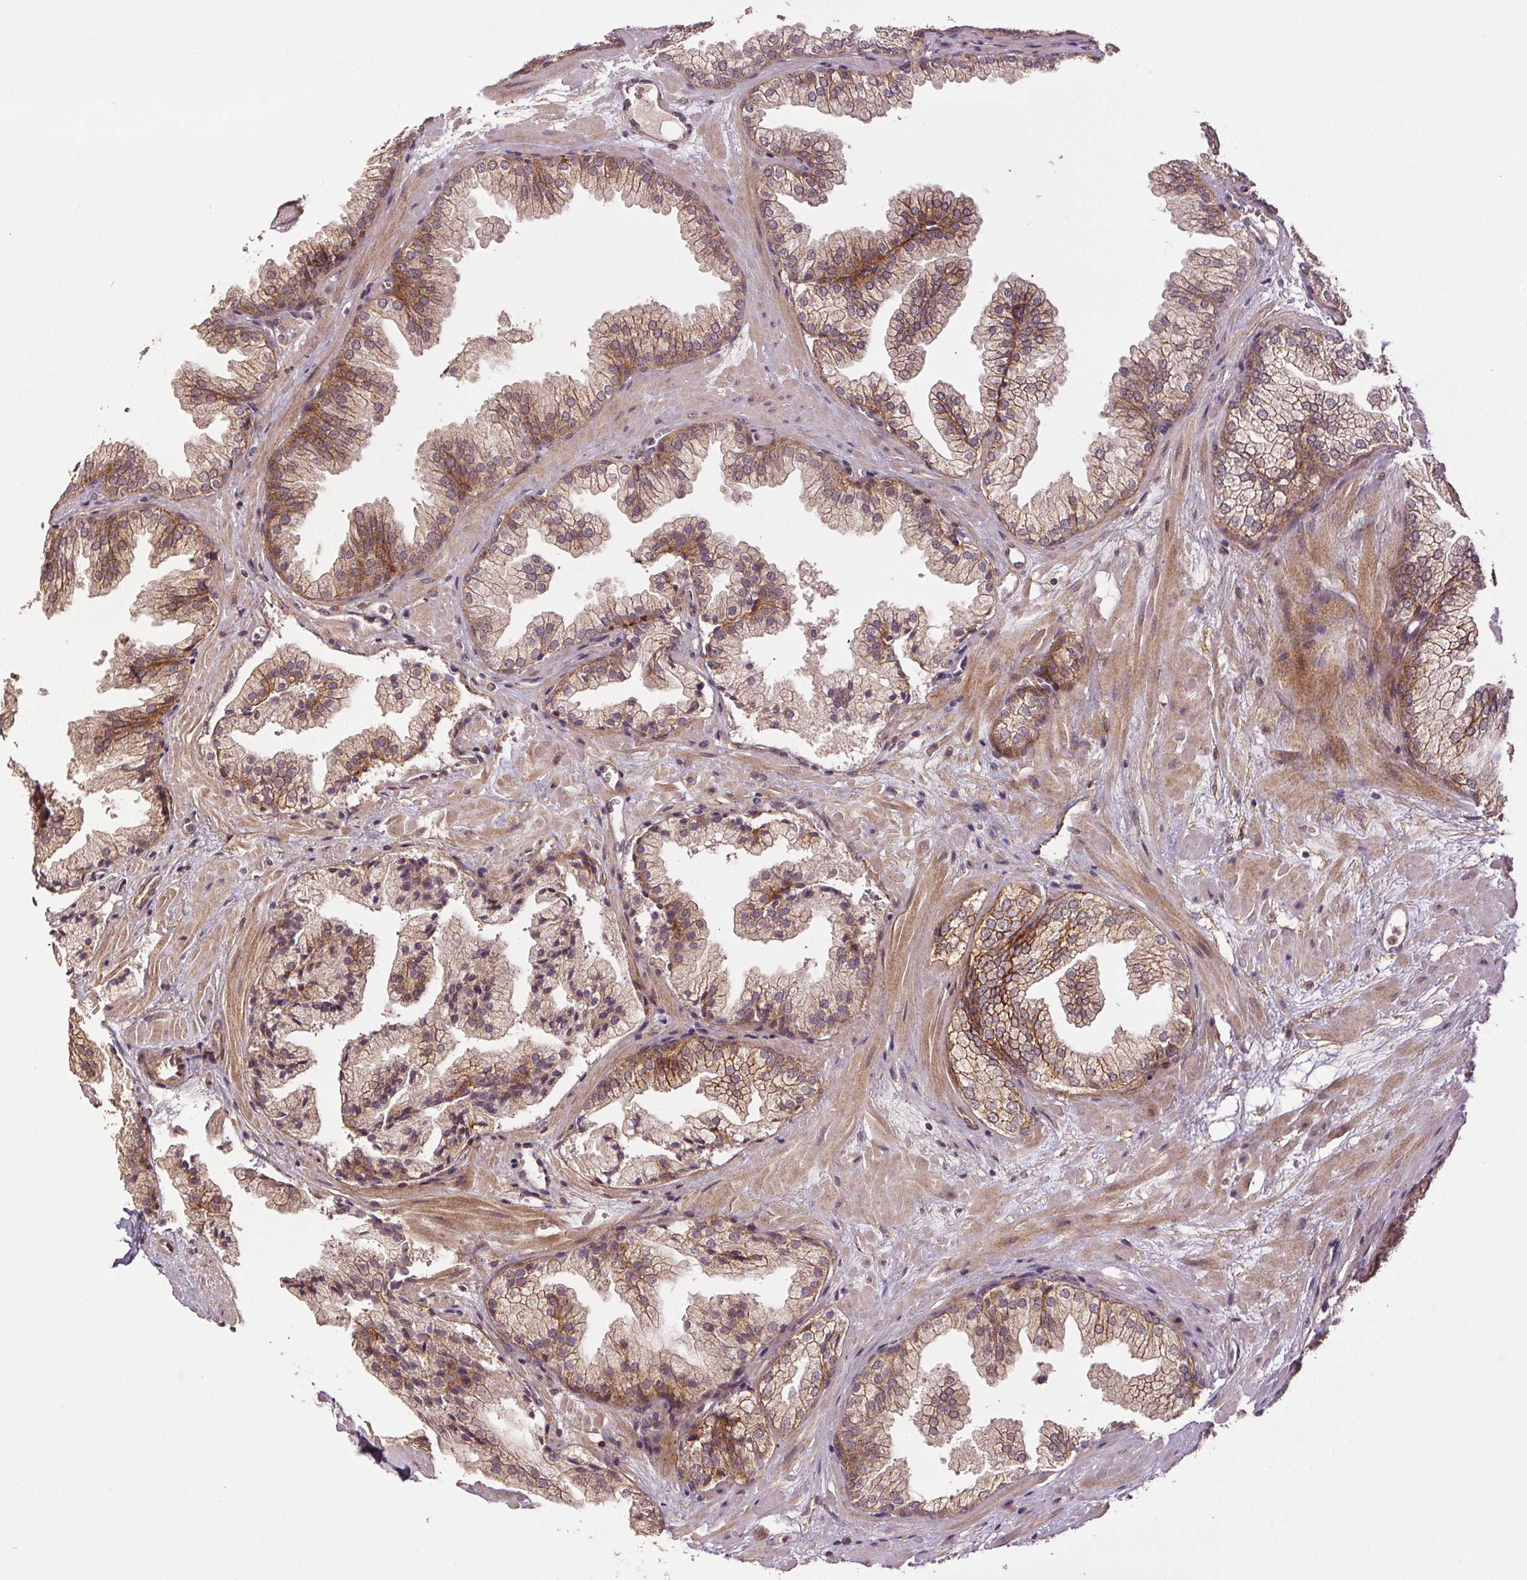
{"staining": {"intensity": "moderate", "quantity": "25%-75%", "location": "cytoplasmic/membranous"}, "tissue": "prostate", "cell_type": "Glandular cells", "image_type": "normal", "snomed": [{"axis": "morphology", "description": "Normal tissue, NOS"}, {"axis": "topography", "description": "Prostate"}], "caption": "Prostate stained with DAB (3,3'-diaminobenzidine) immunohistochemistry (IHC) exhibits medium levels of moderate cytoplasmic/membranous expression in about 25%-75% of glandular cells.", "gene": "EPHB3", "patient": {"sex": "male", "age": 37}}